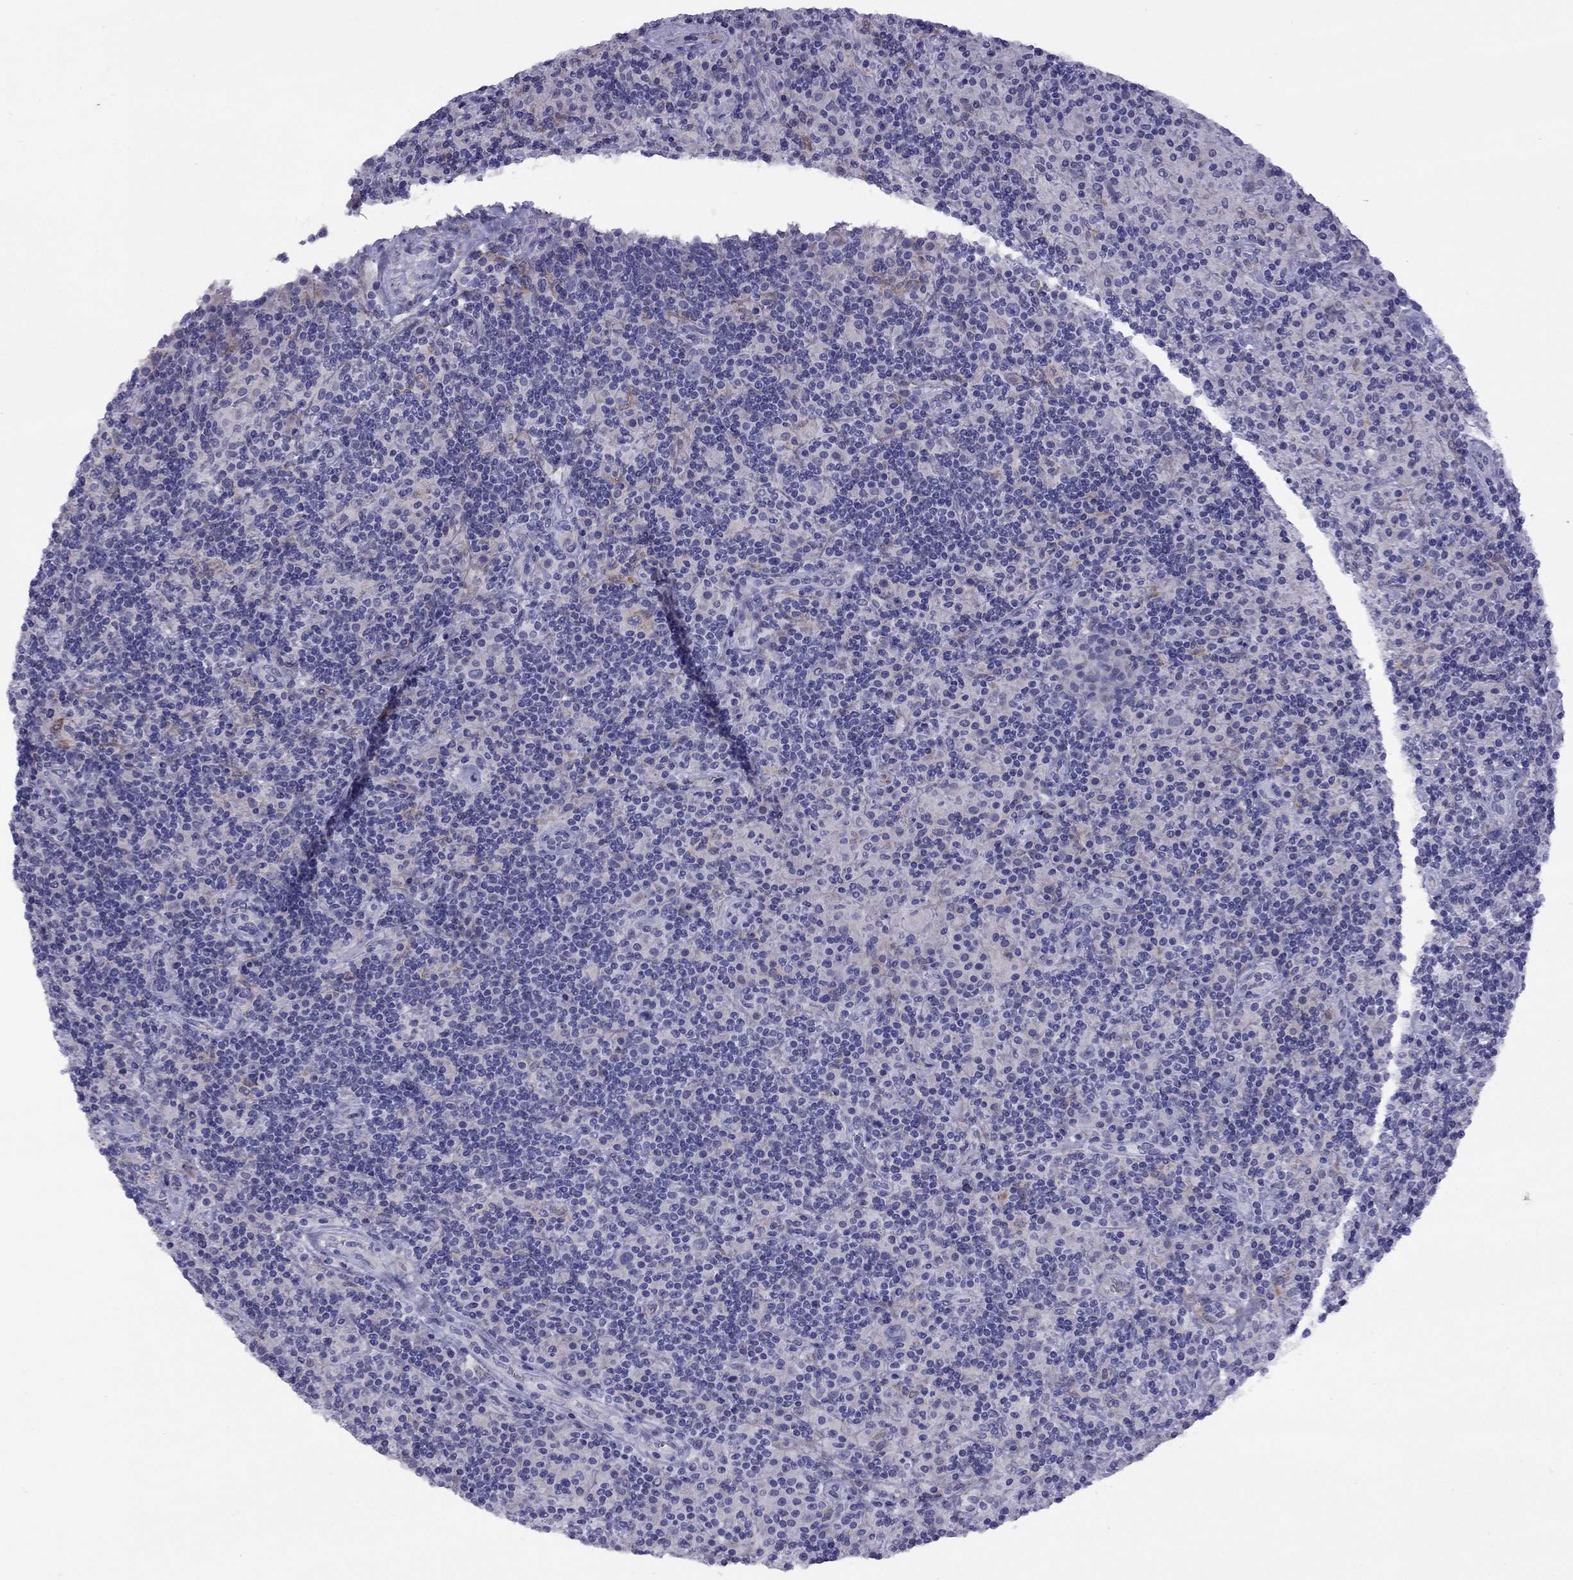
{"staining": {"intensity": "negative", "quantity": "none", "location": "none"}, "tissue": "lymphoma", "cell_type": "Tumor cells", "image_type": "cancer", "snomed": [{"axis": "morphology", "description": "Hodgkin's disease, NOS"}, {"axis": "topography", "description": "Lymph node"}], "caption": "The photomicrograph reveals no significant positivity in tumor cells of lymphoma.", "gene": "CPNE4", "patient": {"sex": "male", "age": 70}}